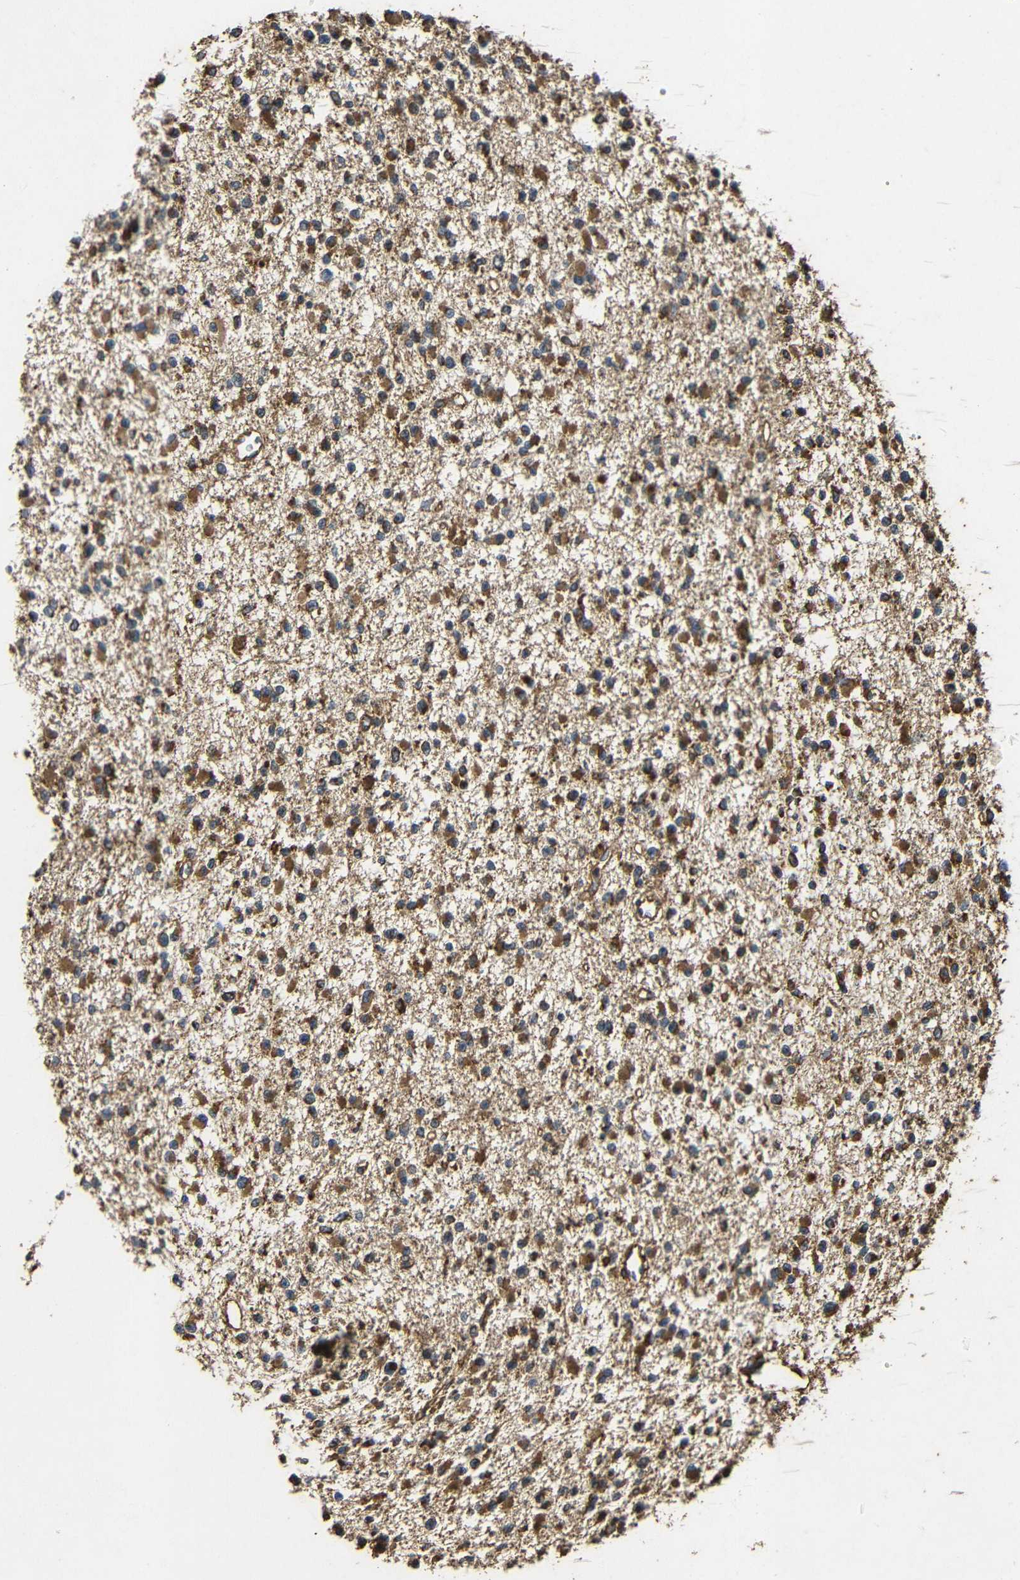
{"staining": {"intensity": "moderate", "quantity": ">75%", "location": "cytoplasmic/membranous"}, "tissue": "glioma", "cell_type": "Tumor cells", "image_type": "cancer", "snomed": [{"axis": "morphology", "description": "Glioma, malignant, Low grade"}, {"axis": "topography", "description": "Brain"}], "caption": "This micrograph displays IHC staining of human glioma, with medium moderate cytoplasmic/membranous staining in about >75% of tumor cells.", "gene": "EIF2S1", "patient": {"sex": "female", "age": 22}}